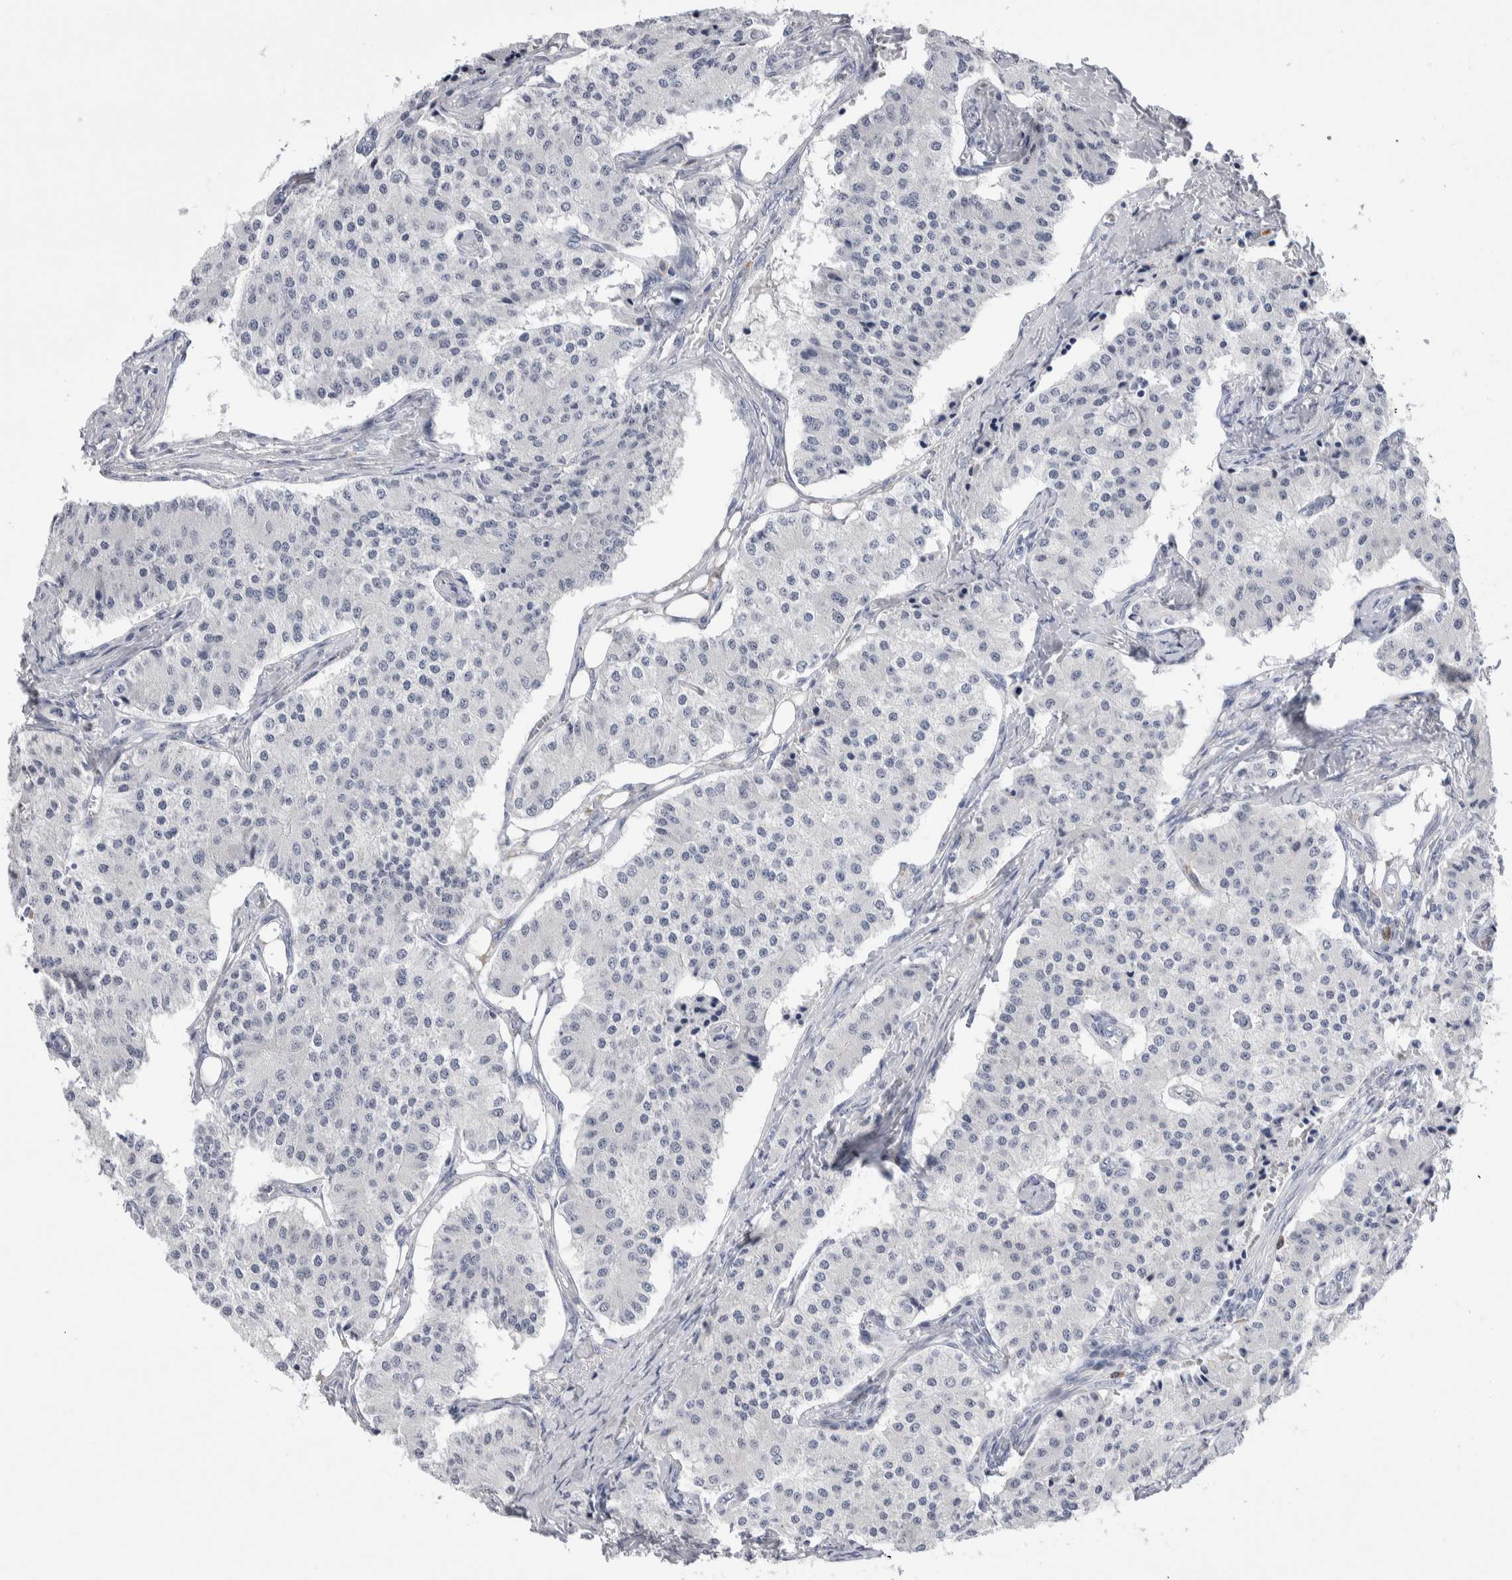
{"staining": {"intensity": "negative", "quantity": "none", "location": "none"}, "tissue": "carcinoid", "cell_type": "Tumor cells", "image_type": "cancer", "snomed": [{"axis": "morphology", "description": "Carcinoid, malignant, NOS"}, {"axis": "topography", "description": "Colon"}], "caption": "A high-resolution image shows IHC staining of carcinoid, which exhibits no significant positivity in tumor cells. The staining is performed using DAB brown chromogen with nuclei counter-stained in using hematoxylin.", "gene": "LURAP1L", "patient": {"sex": "female", "age": 52}}